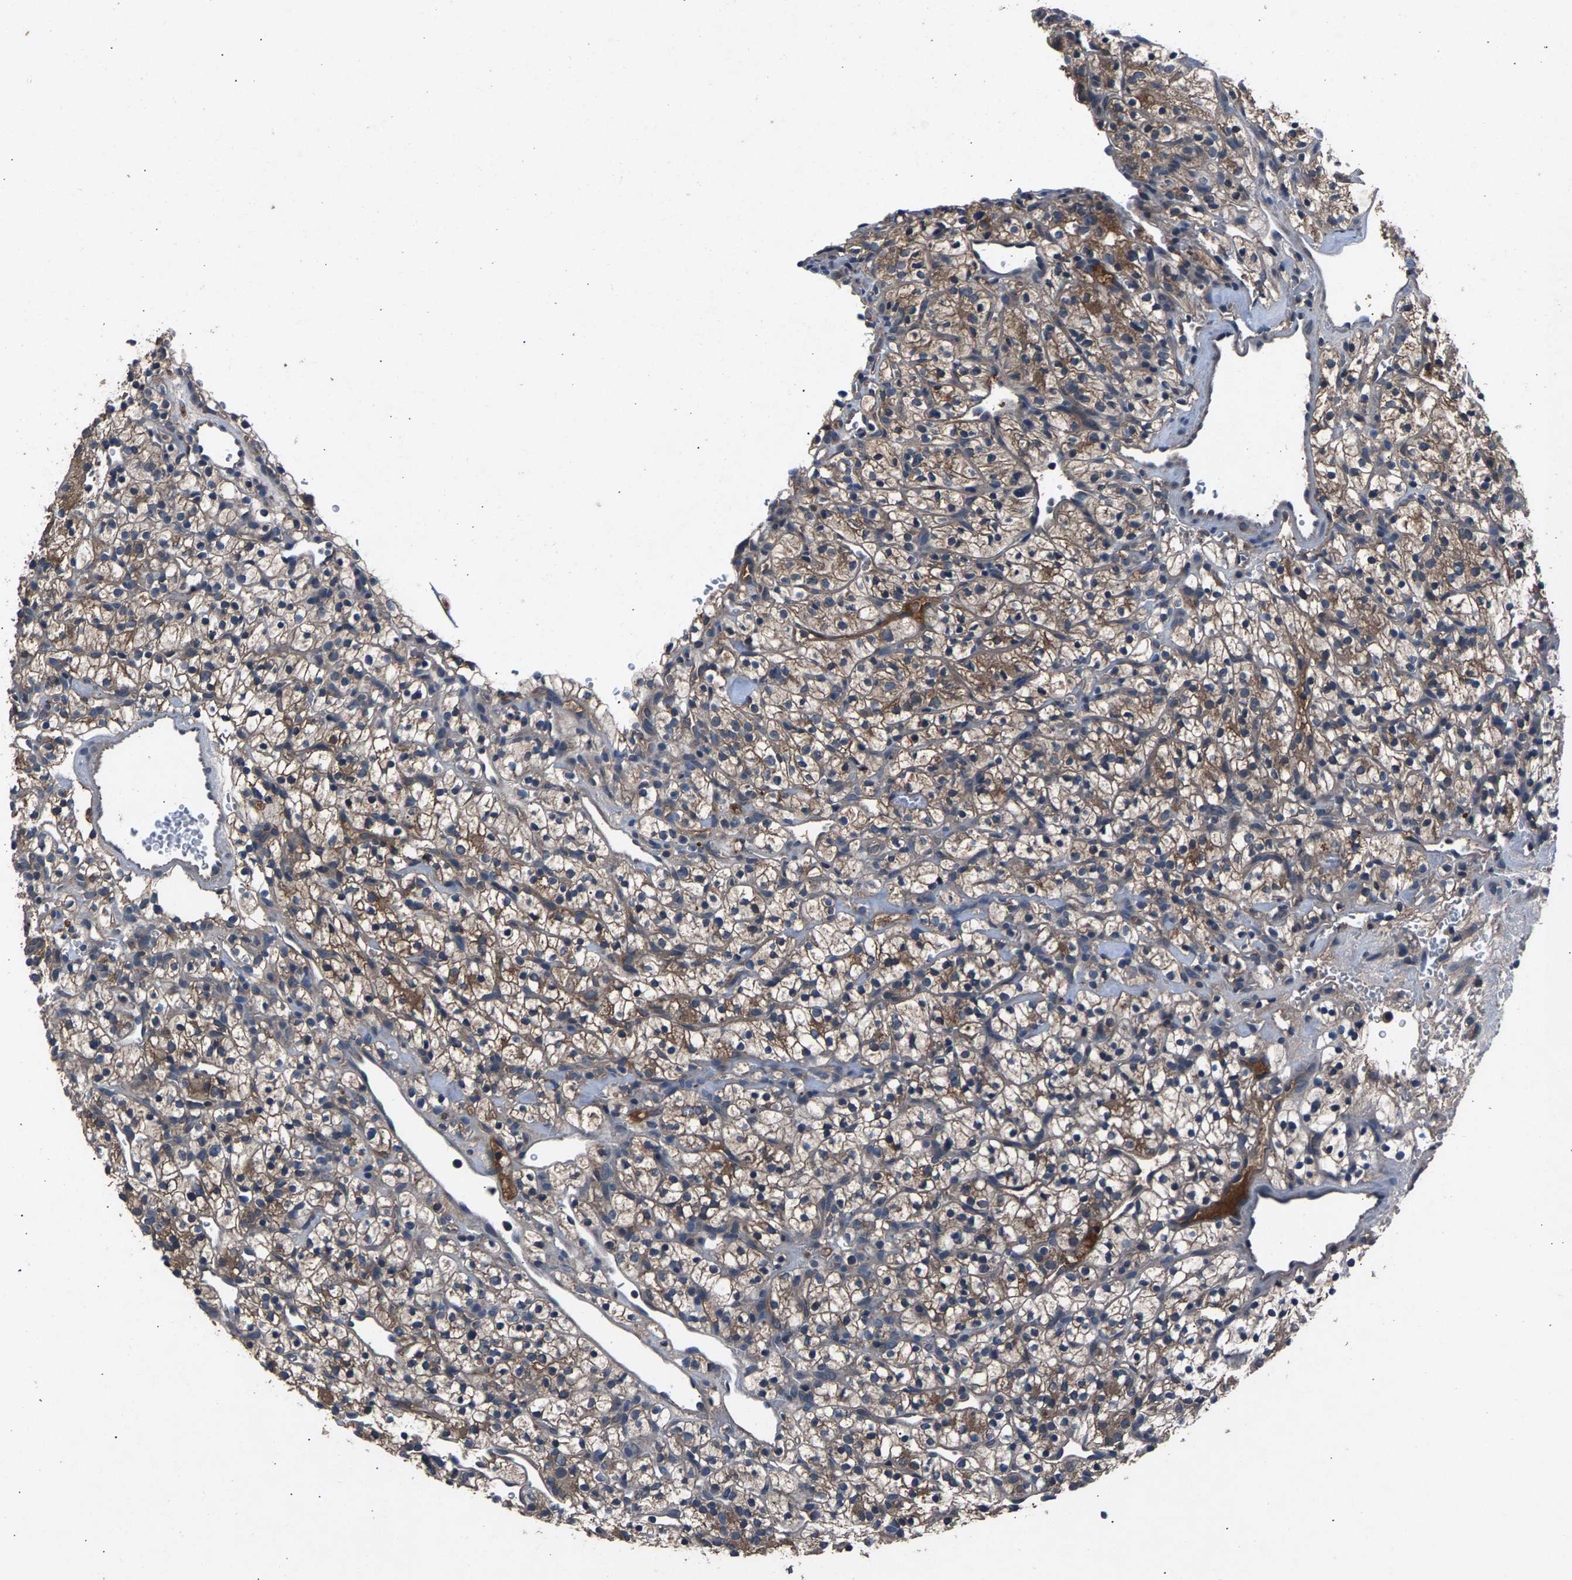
{"staining": {"intensity": "moderate", "quantity": ">75%", "location": "cytoplasmic/membranous"}, "tissue": "renal cancer", "cell_type": "Tumor cells", "image_type": "cancer", "snomed": [{"axis": "morphology", "description": "Adenocarcinoma, NOS"}, {"axis": "topography", "description": "Kidney"}], "caption": "There is medium levels of moderate cytoplasmic/membranous staining in tumor cells of renal adenocarcinoma, as demonstrated by immunohistochemical staining (brown color).", "gene": "PRXL2C", "patient": {"sex": "female", "age": 57}}